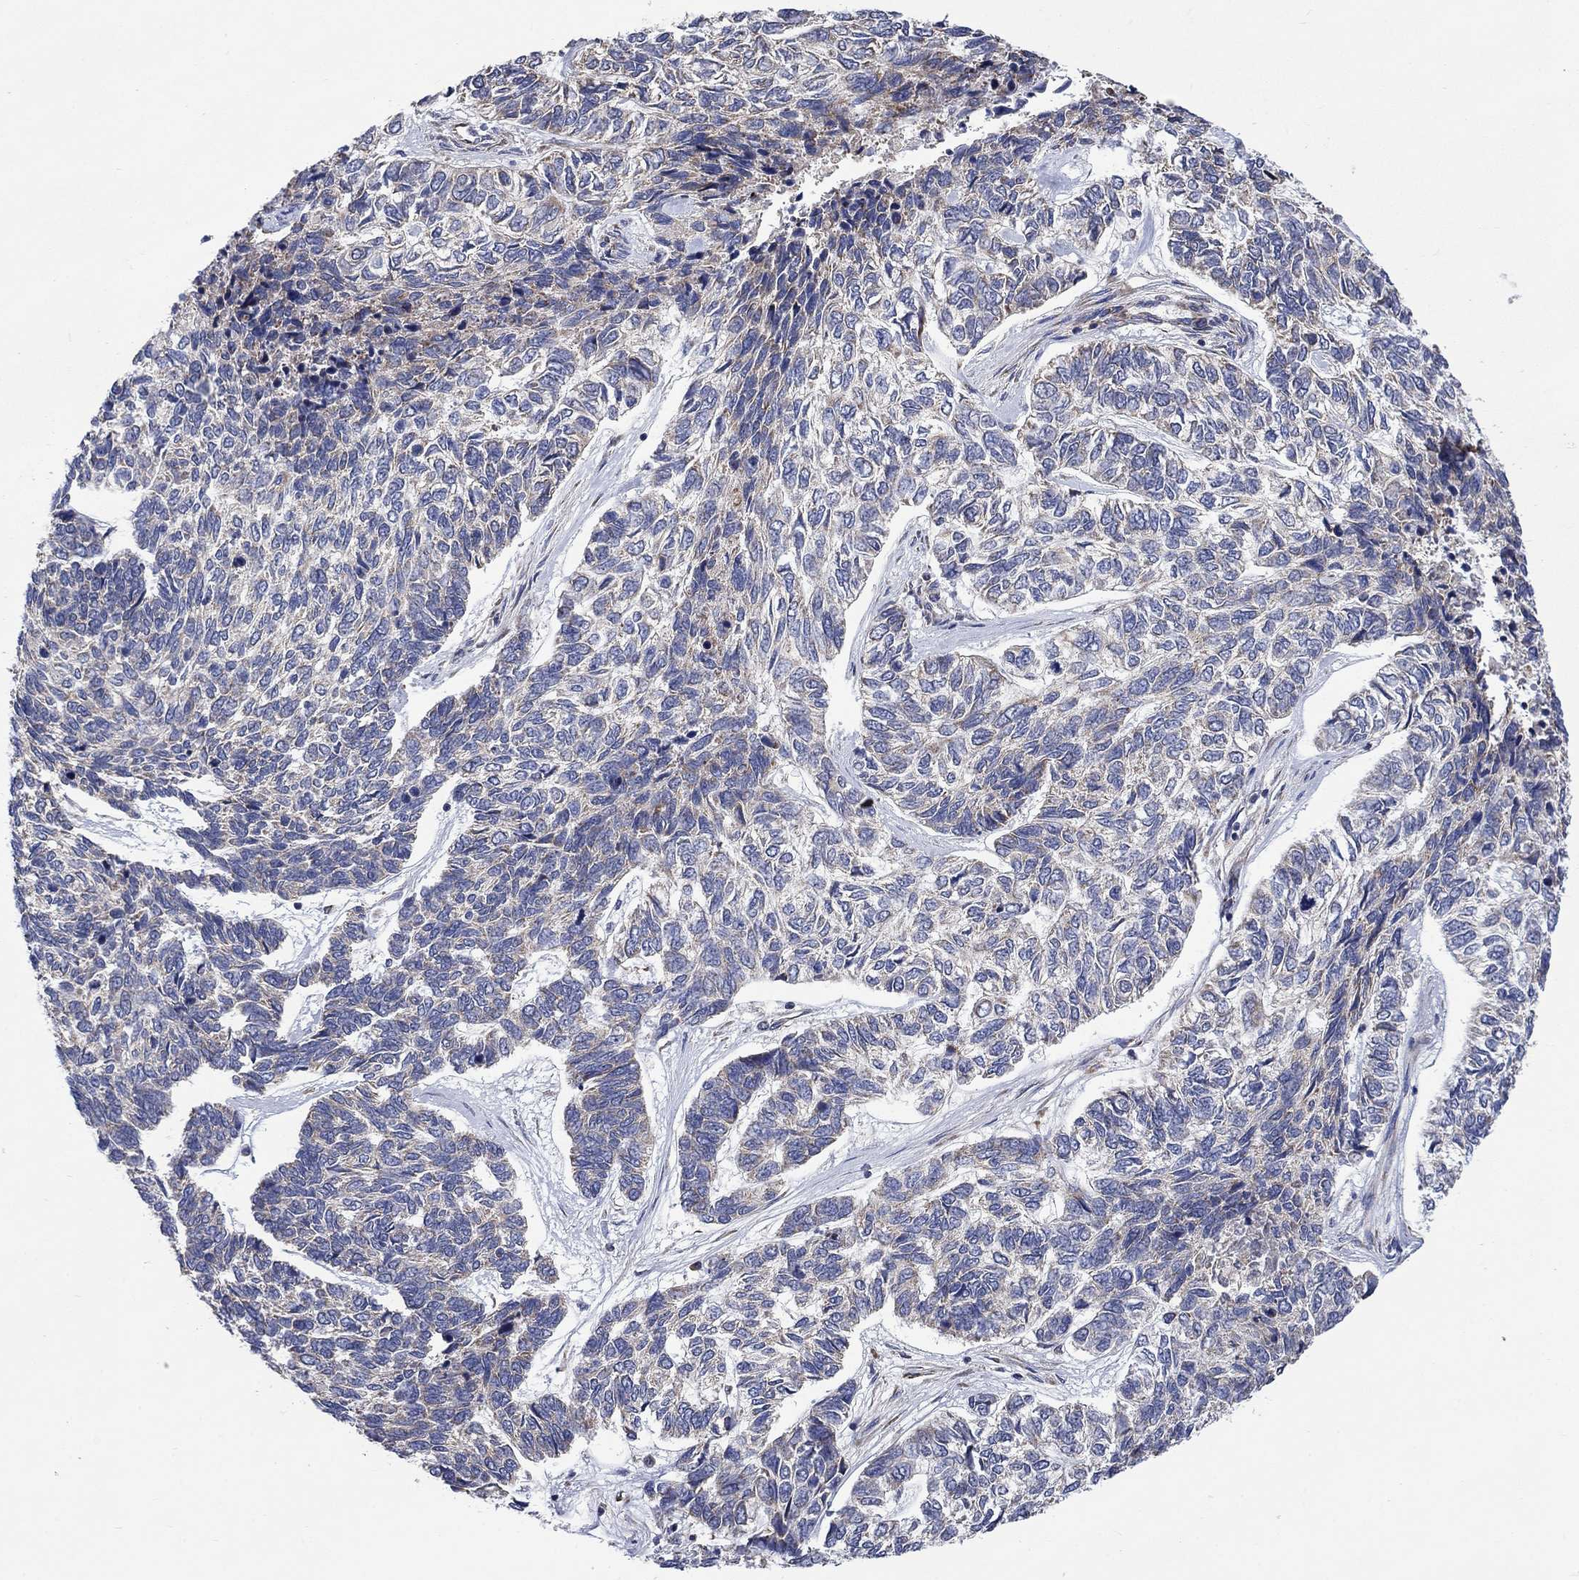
{"staining": {"intensity": "negative", "quantity": "none", "location": "none"}, "tissue": "skin cancer", "cell_type": "Tumor cells", "image_type": "cancer", "snomed": [{"axis": "morphology", "description": "Basal cell carcinoma"}, {"axis": "topography", "description": "Skin"}], "caption": "High power microscopy image of an IHC histopathology image of skin basal cell carcinoma, revealing no significant positivity in tumor cells.", "gene": "RPLP0", "patient": {"sex": "female", "age": 65}}